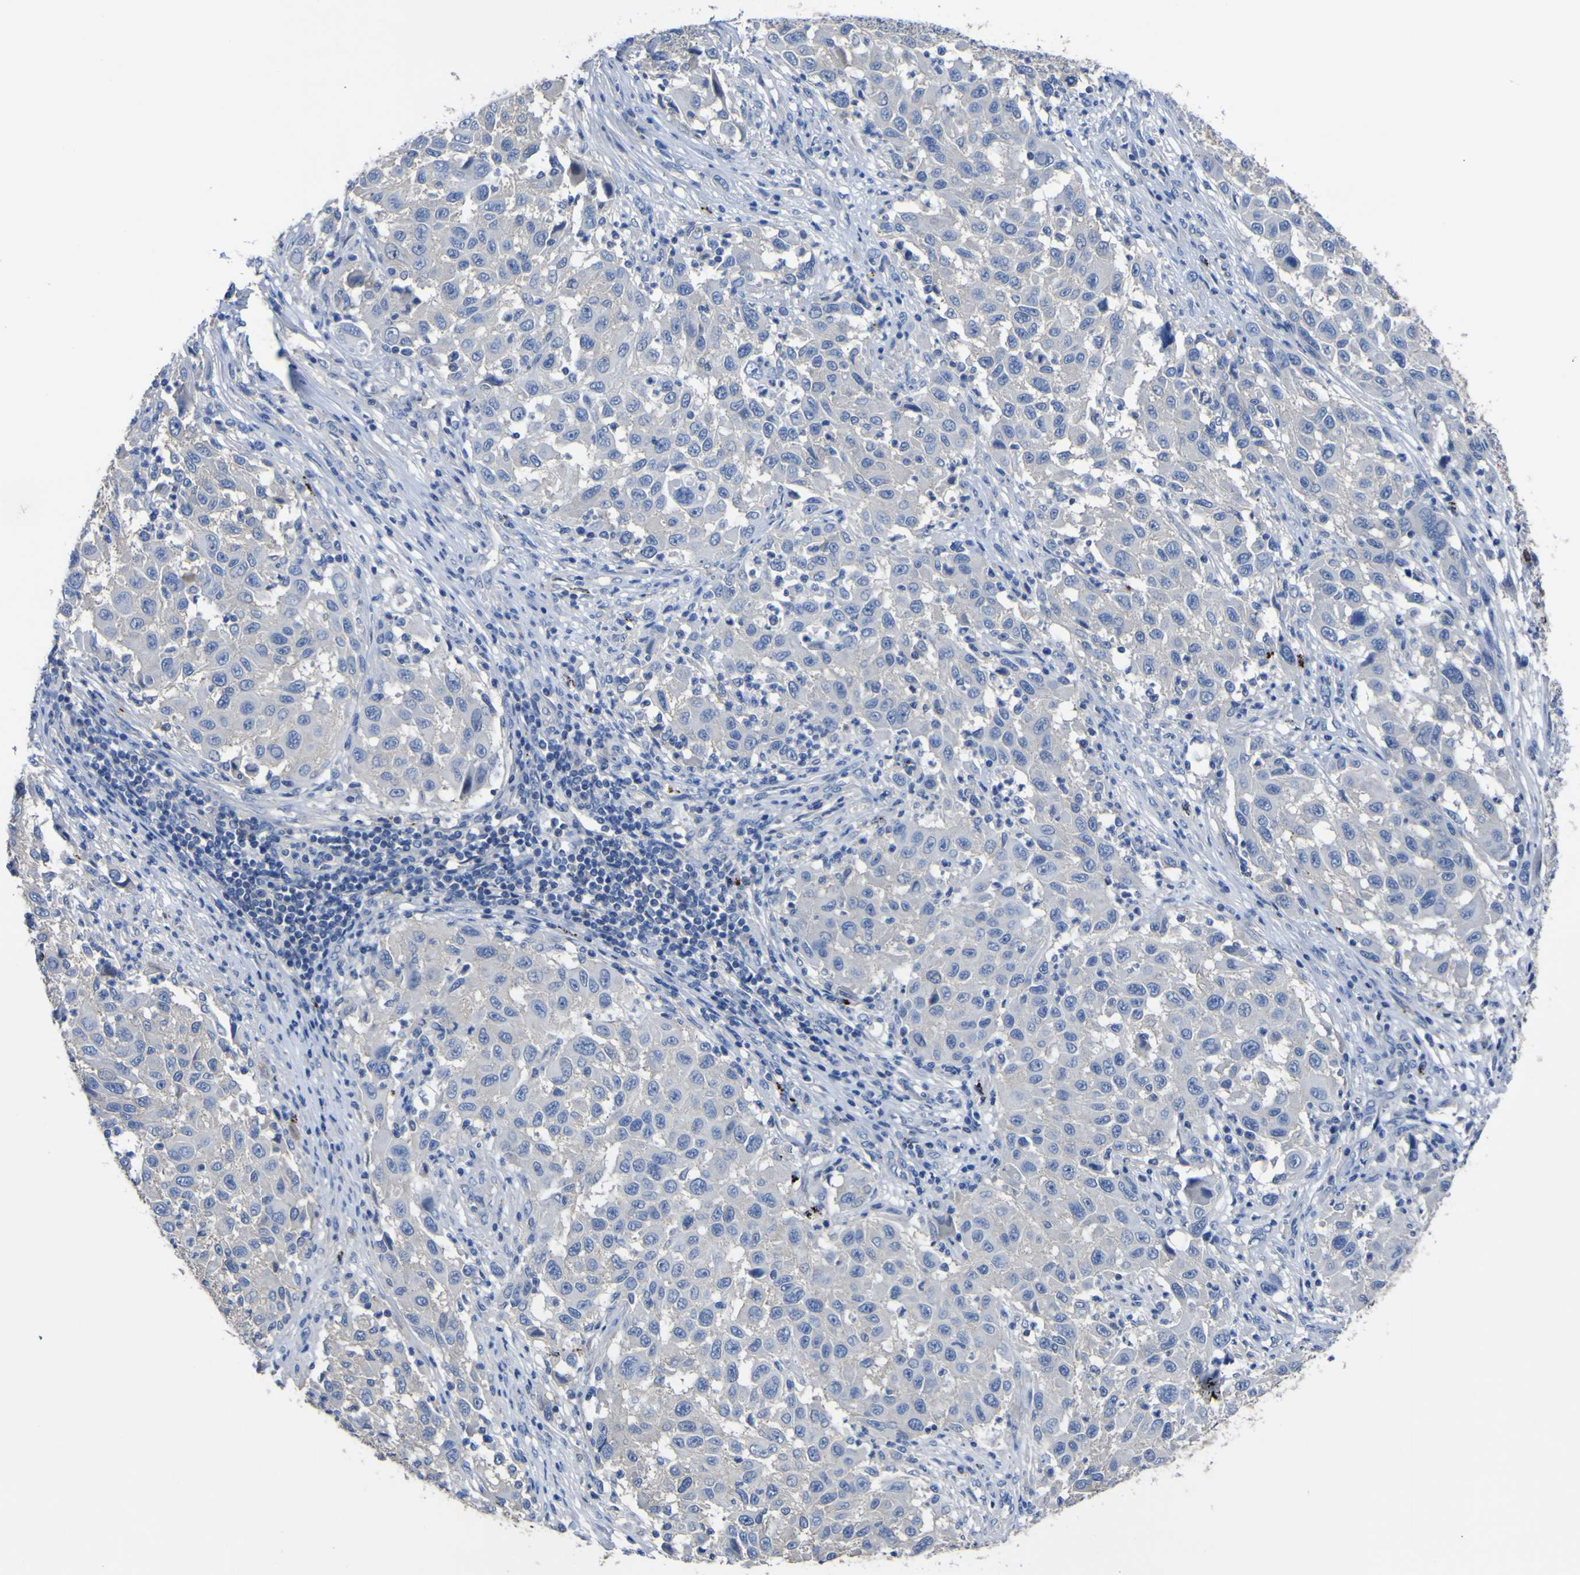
{"staining": {"intensity": "negative", "quantity": "none", "location": "none"}, "tissue": "melanoma", "cell_type": "Tumor cells", "image_type": "cancer", "snomed": [{"axis": "morphology", "description": "Malignant melanoma, Metastatic site"}, {"axis": "topography", "description": "Lymph node"}], "caption": "This photomicrograph is of melanoma stained with immunohistochemistry to label a protein in brown with the nuclei are counter-stained blue. There is no positivity in tumor cells. (DAB (3,3'-diaminobenzidine) immunohistochemistry with hematoxylin counter stain).", "gene": "AGO4", "patient": {"sex": "male", "age": 61}}